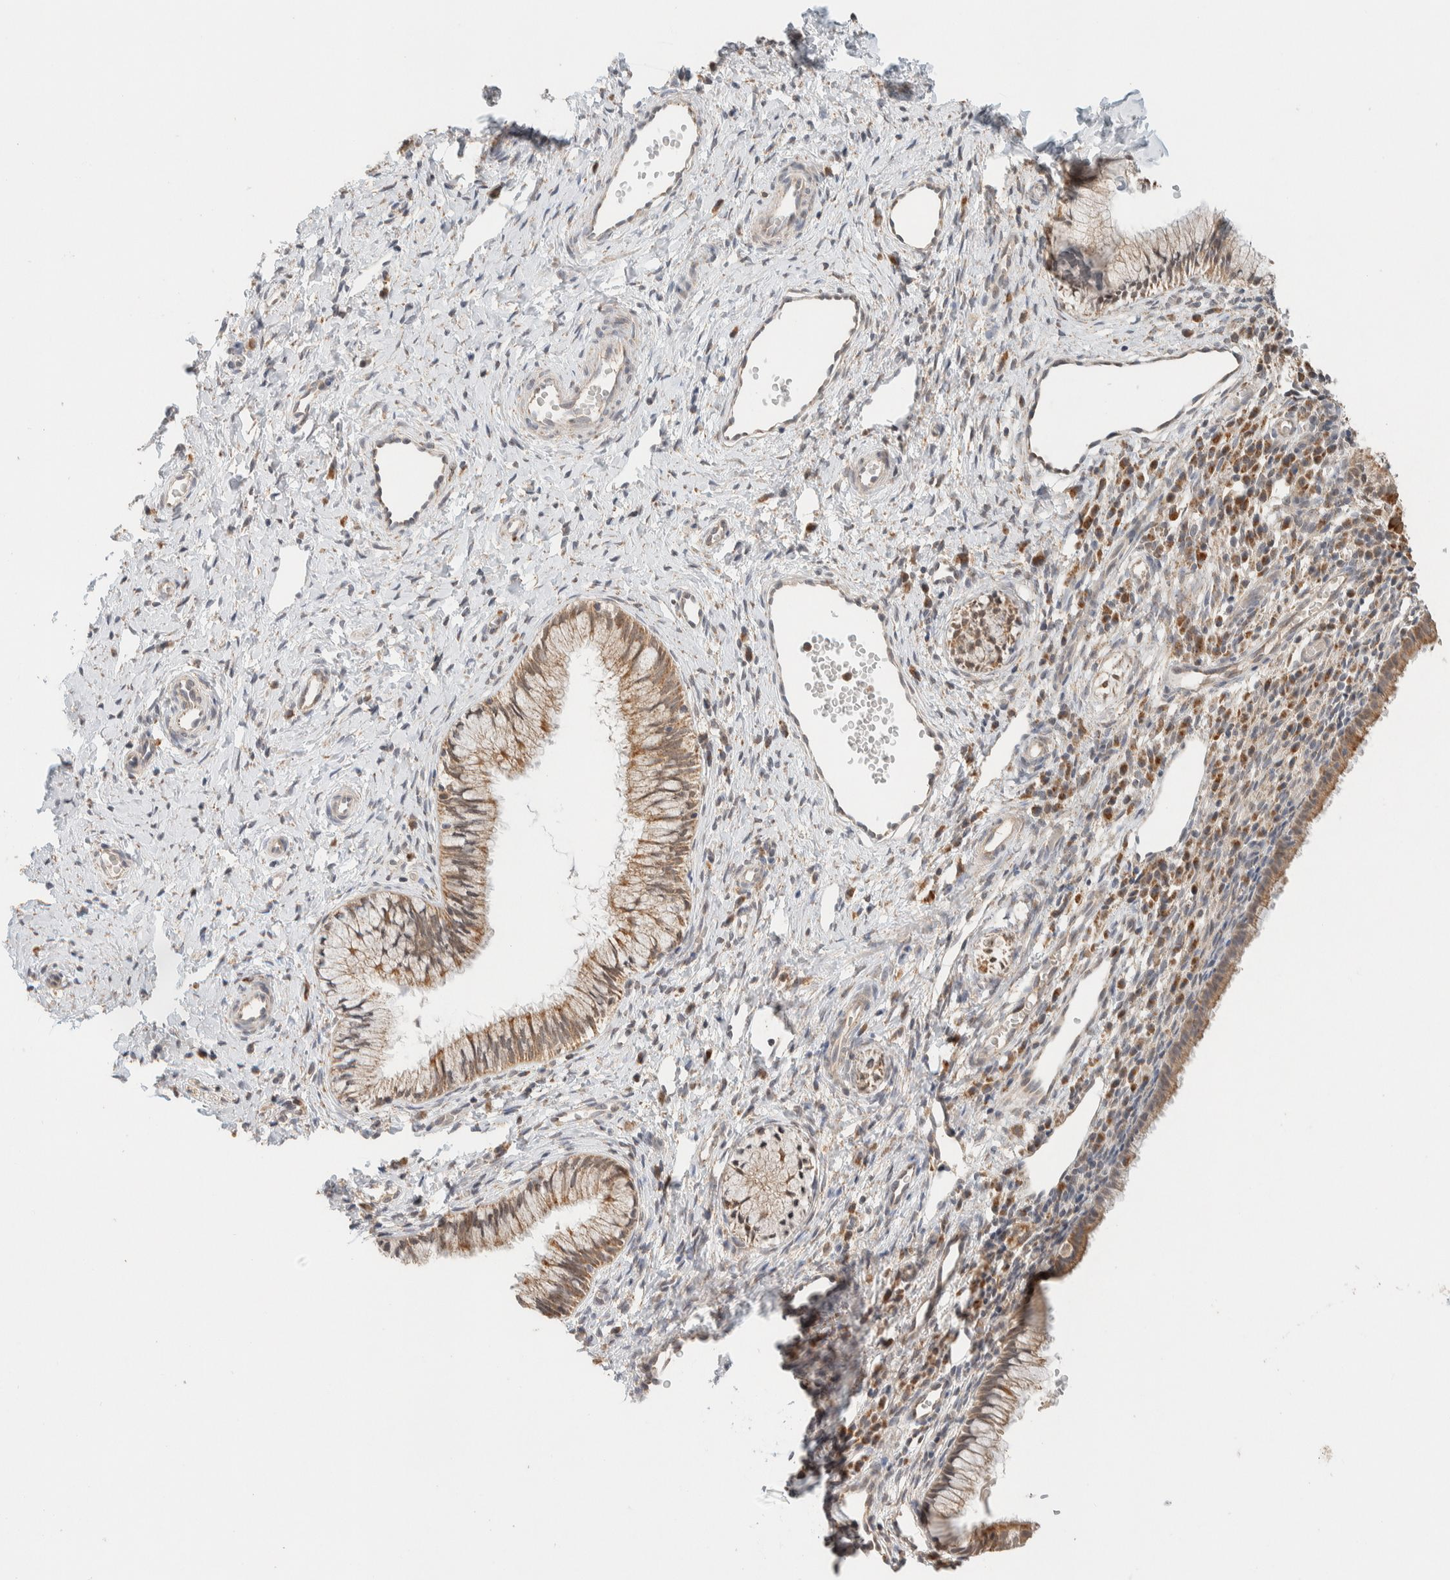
{"staining": {"intensity": "moderate", "quantity": ">75%", "location": "cytoplasmic/membranous"}, "tissue": "cervix", "cell_type": "Glandular cells", "image_type": "normal", "snomed": [{"axis": "morphology", "description": "Normal tissue, NOS"}, {"axis": "topography", "description": "Cervix"}], "caption": "Immunohistochemistry histopathology image of benign human cervix stained for a protein (brown), which demonstrates medium levels of moderate cytoplasmic/membranous staining in about >75% of glandular cells.", "gene": "MRPL41", "patient": {"sex": "female", "age": 27}}